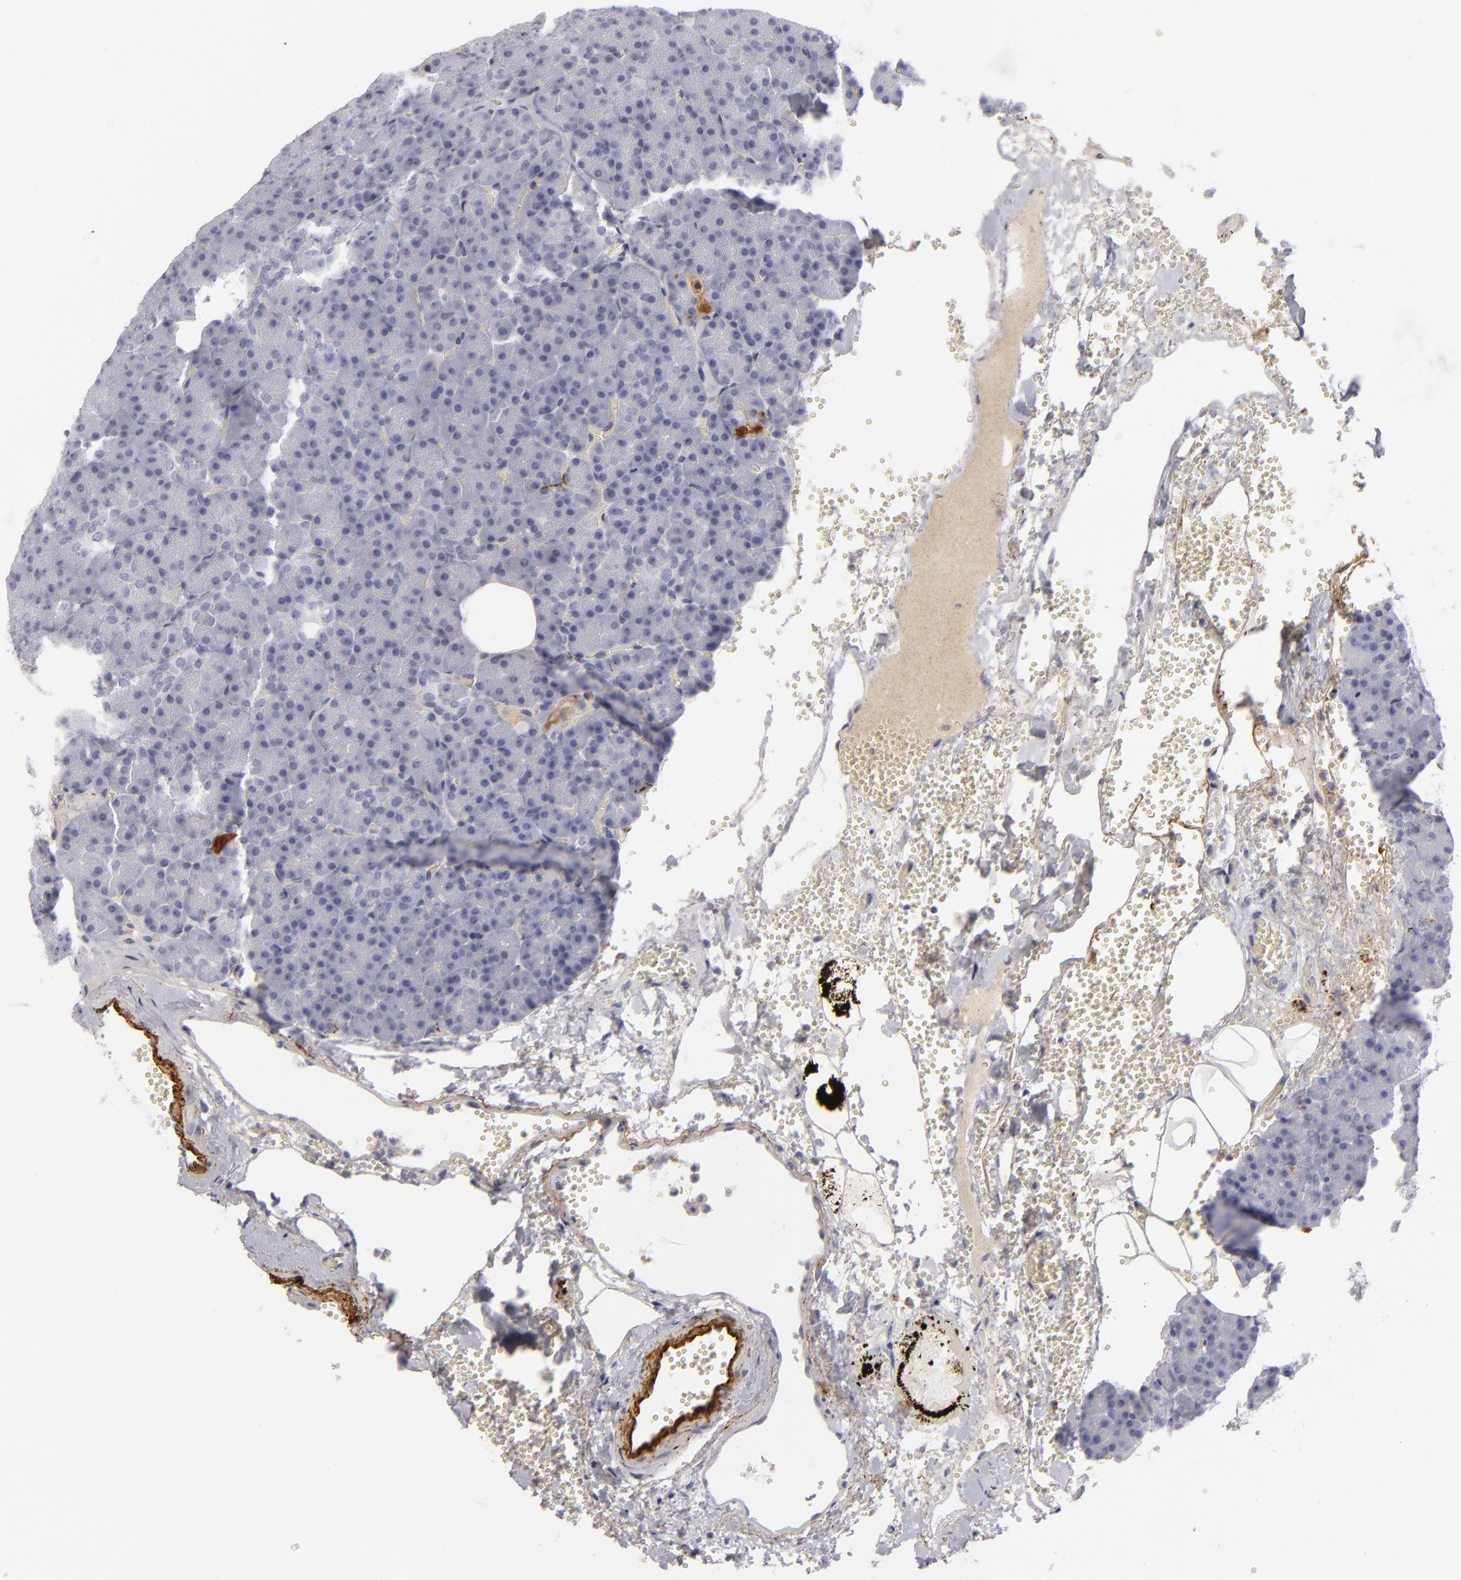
{"staining": {"intensity": "negative", "quantity": "none", "location": "none"}, "tissue": "pancreas", "cell_type": "Exocrine glandular cells", "image_type": "normal", "snomed": [{"axis": "morphology", "description": "Normal tissue, NOS"}, {"axis": "topography", "description": "Pancreas"}], "caption": "High power microscopy photomicrograph of an immunohistochemistry histopathology image of benign pancreas, revealing no significant expression in exocrine glandular cells. Nuclei are stained in blue.", "gene": "C9", "patient": {"sex": "female", "age": 35}}